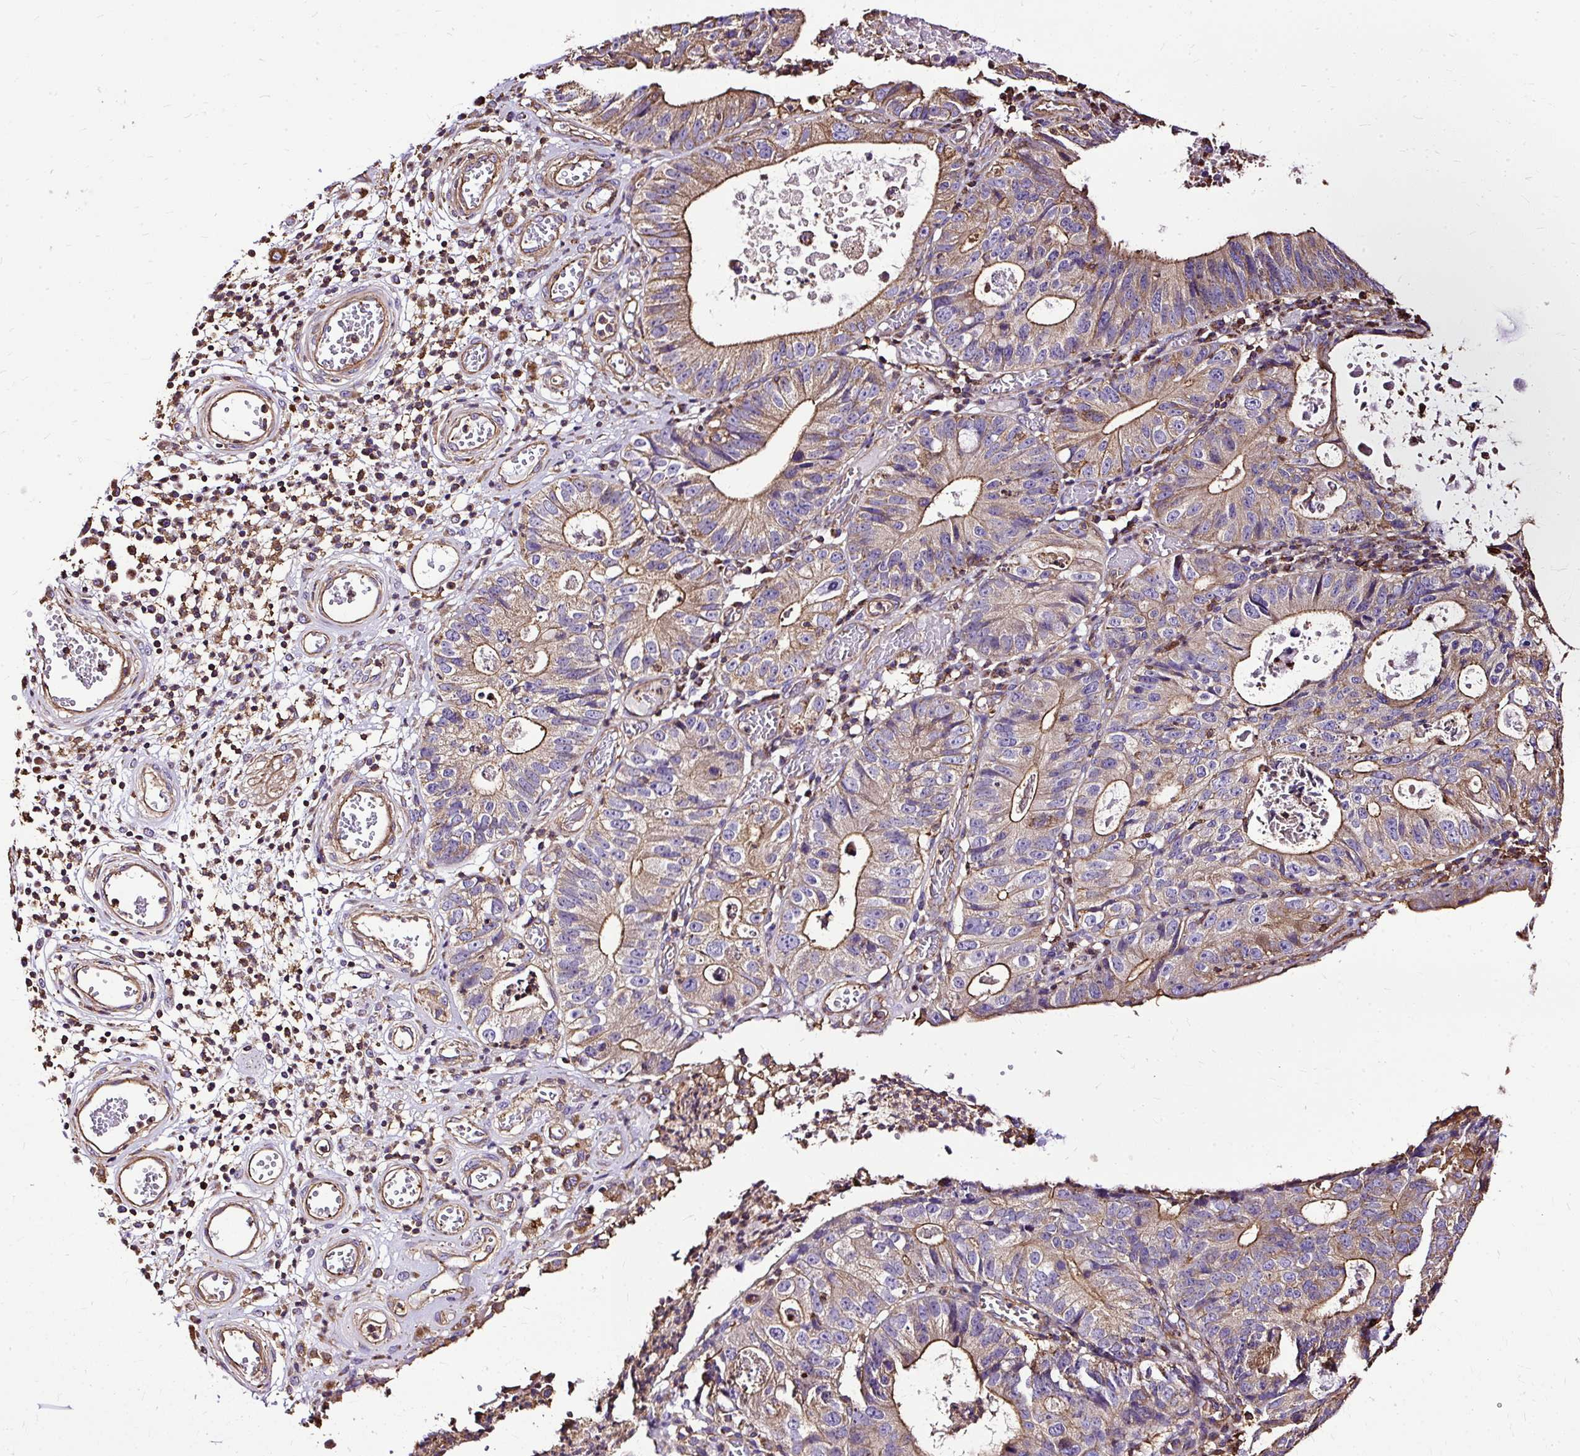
{"staining": {"intensity": "moderate", "quantity": "25%-75%", "location": "cytoplasmic/membranous"}, "tissue": "stomach cancer", "cell_type": "Tumor cells", "image_type": "cancer", "snomed": [{"axis": "morphology", "description": "Adenocarcinoma, NOS"}, {"axis": "topography", "description": "Stomach"}], "caption": "Tumor cells display medium levels of moderate cytoplasmic/membranous staining in about 25%-75% of cells in human adenocarcinoma (stomach). The protein is stained brown, and the nuclei are stained in blue (DAB (3,3'-diaminobenzidine) IHC with brightfield microscopy, high magnification).", "gene": "KLHL11", "patient": {"sex": "male", "age": 59}}